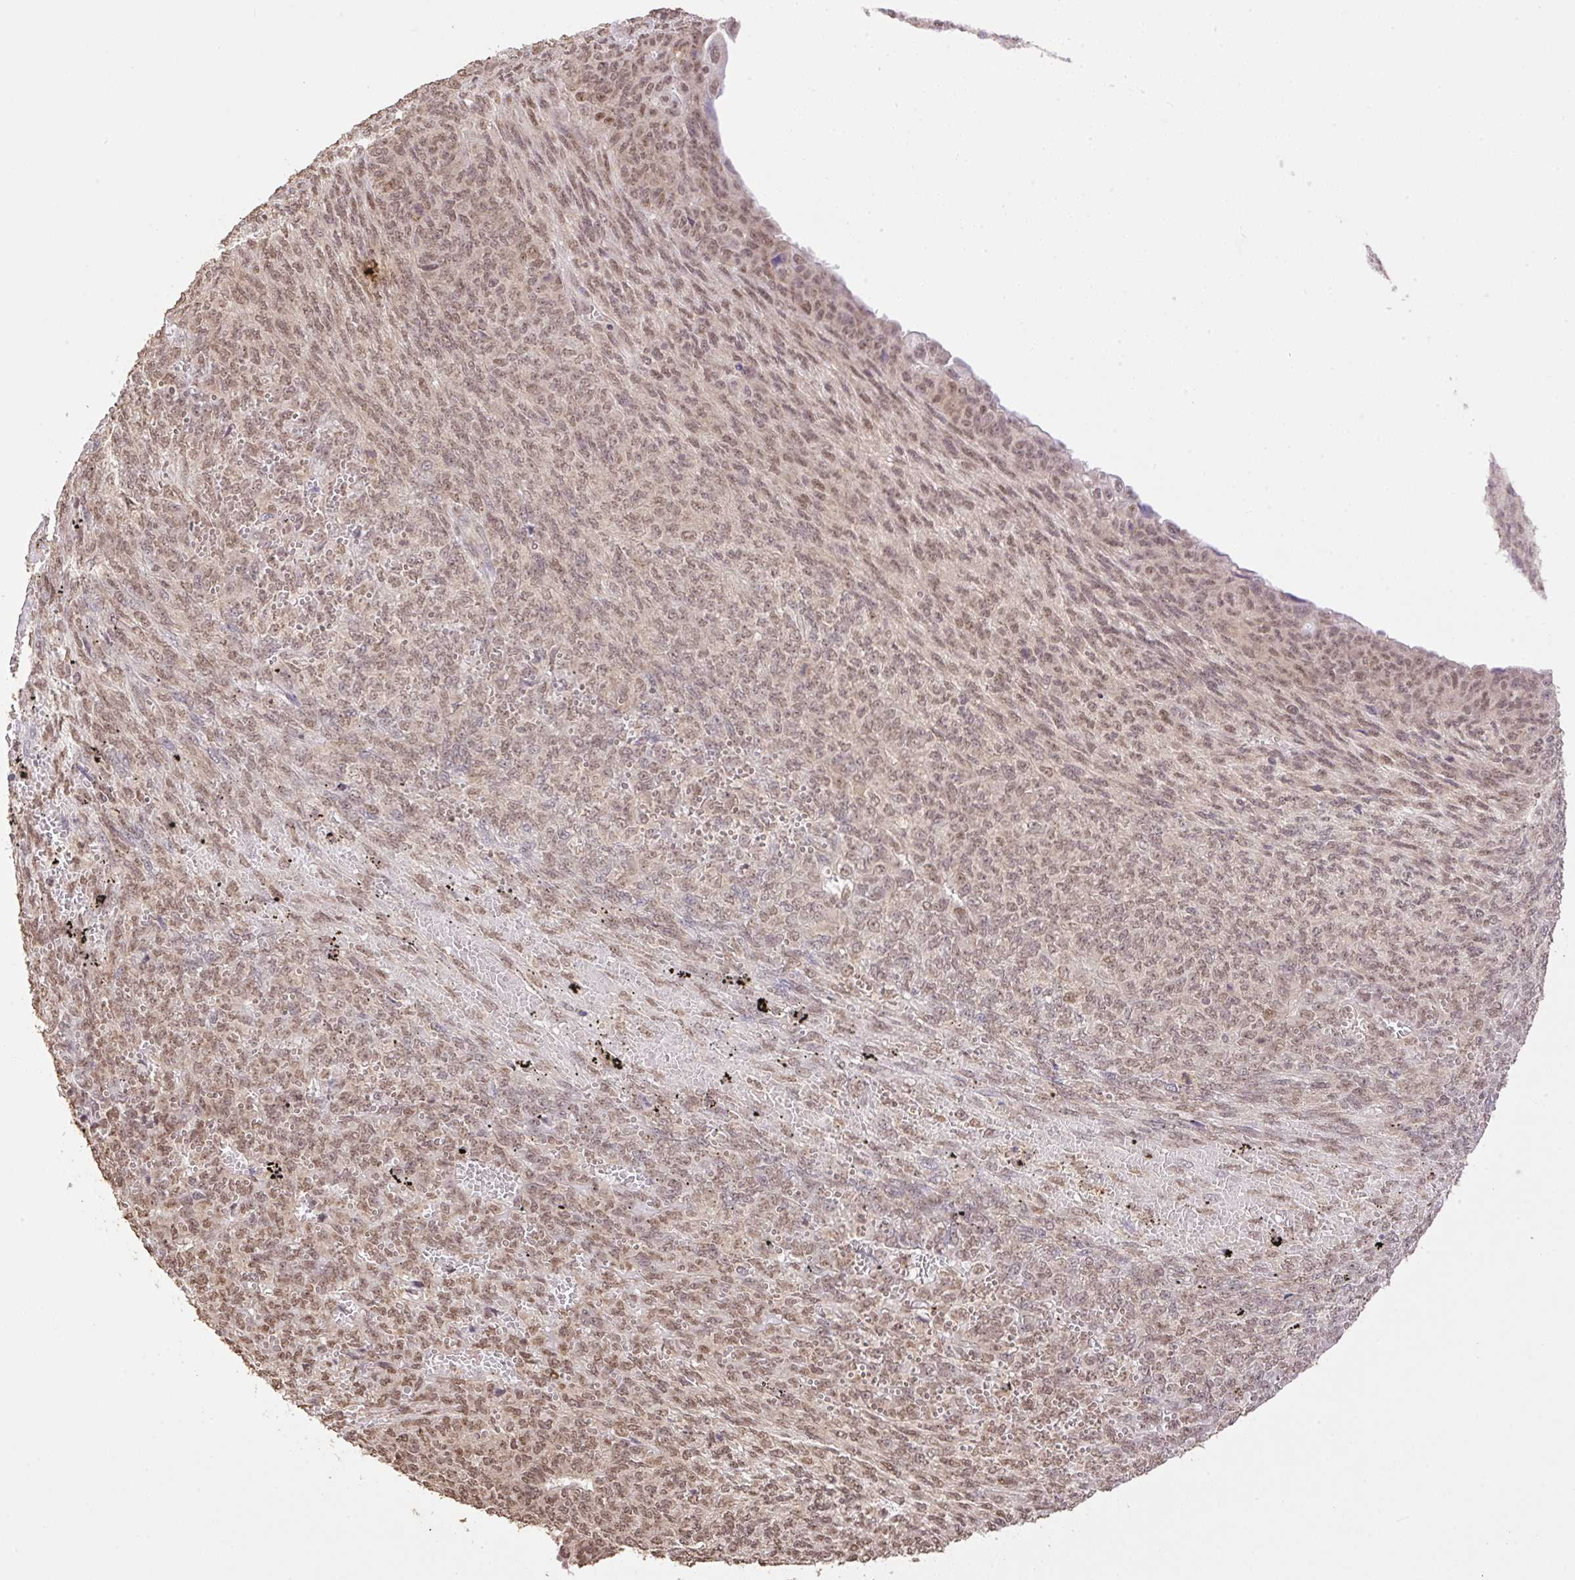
{"staining": {"intensity": "moderate", "quantity": ">75%", "location": "nuclear"}, "tissue": "endometrial cancer", "cell_type": "Tumor cells", "image_type": "cancer", "snomed": [{"axis": "morphology", "description": "Adenocarcinoma, NOS"}, {"axis": "topography", "description": "Endometrium"}], "caption": "Tumor cells exhibit medium levels of moderate nuclear staining in approximately >75% of cells in human adenocarcinoma (endometrial). (IHC, brightfield microscopy, high magnification).", "gene": "VPS25", "patient": {"sex": "female", "age": 32}}